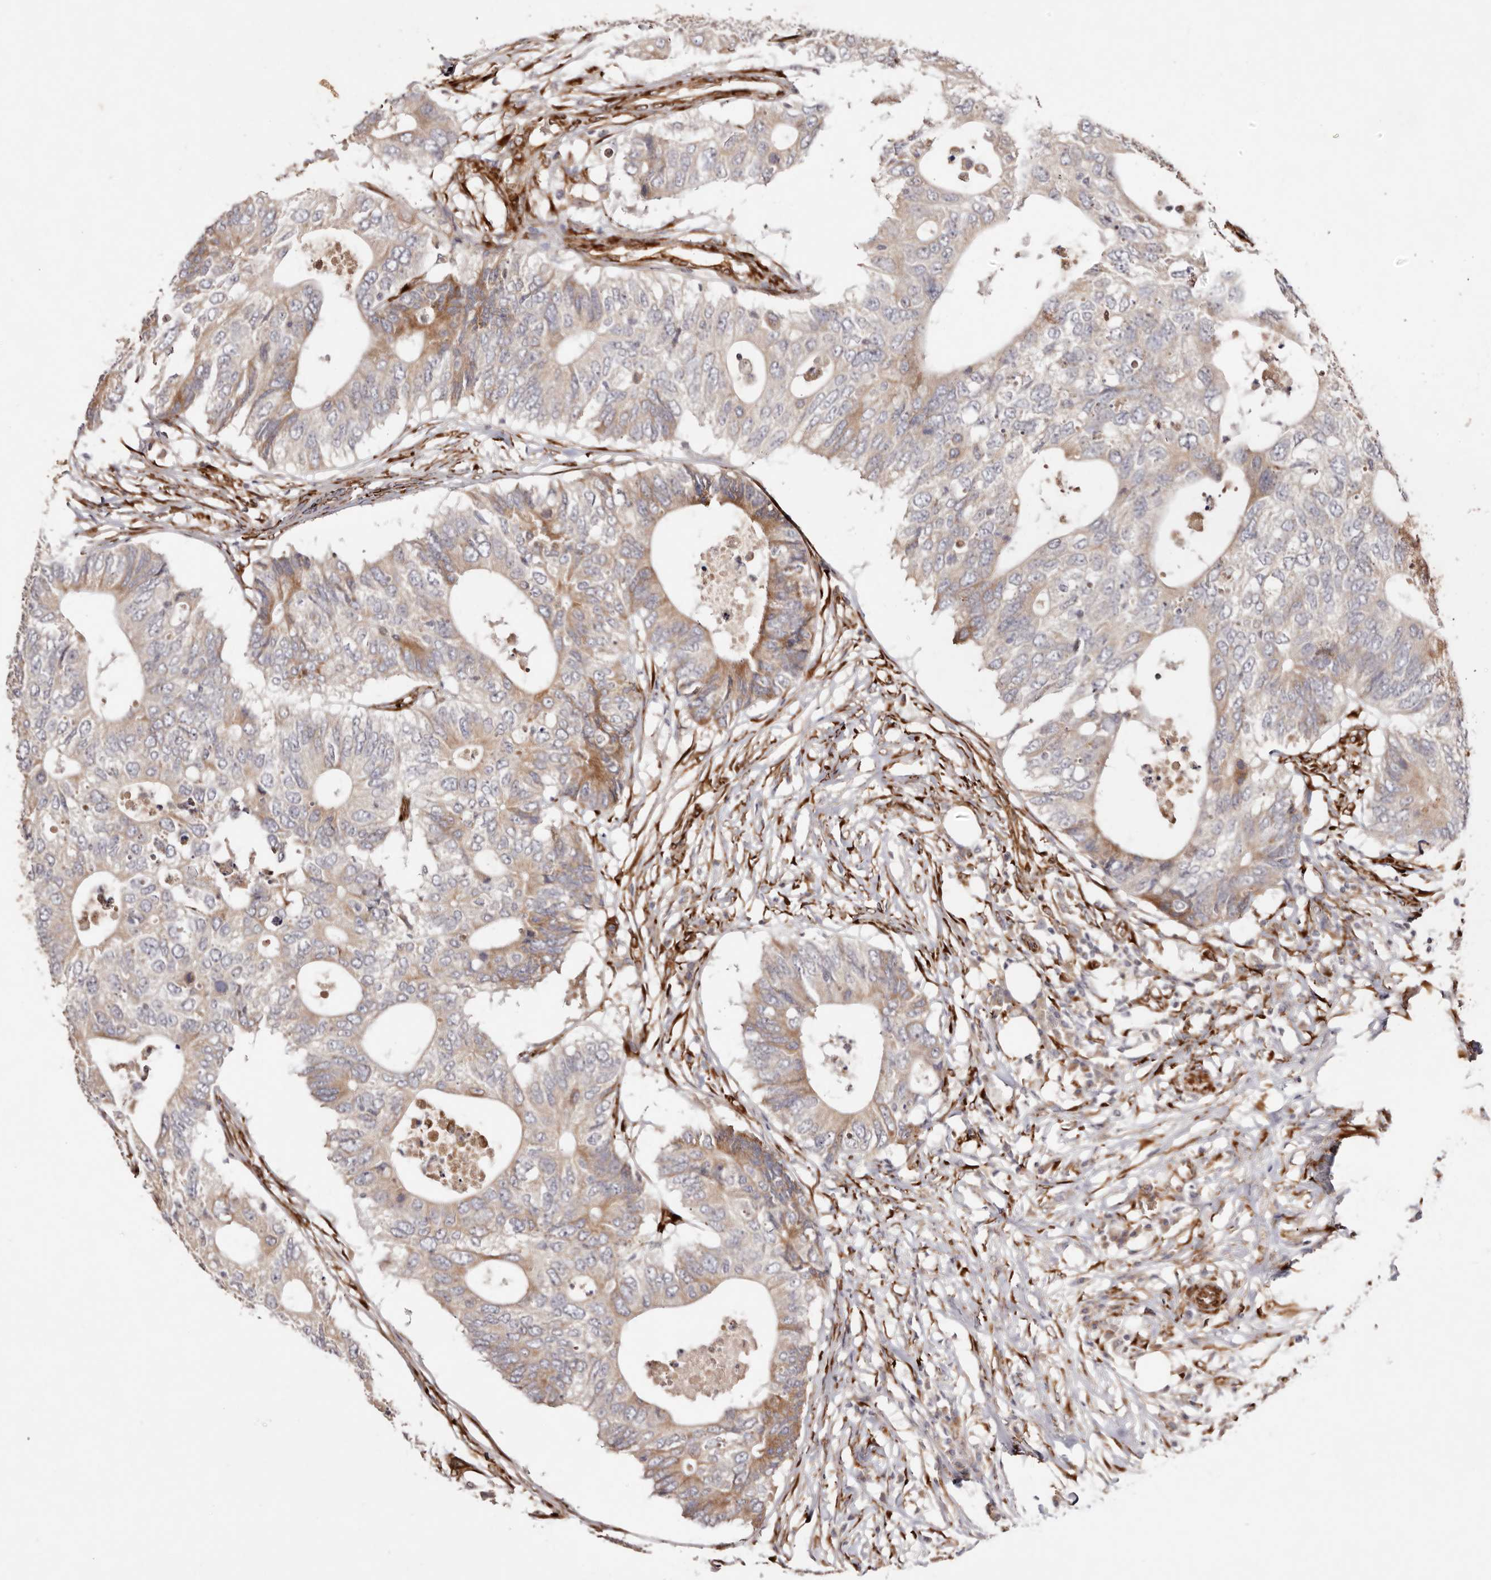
{"staining": {"intensity": "moderate", "quantity": "25%-75%", "location": "cytoplasmic/membranous"}, "tissue": "colorectal cancer", "cell_type": "Tumor cells", "image_type": "cancer", "snomed": [{"axis": "morphology", "description": "Adenocarcinoma, NOS"}, {"axis": "topography", "description": "Colon"}], "caption": "Immunohistochemical staining of human adenocarcinoma (colorectal) reveals moderate cytoplasmic/membranous protein positivity in about 25%-75% of tumor cells. The staining was performed using DAB to visualize the protein expression in brown, while the nuclei were stained in blue with hematoxylin (Magnification: 20x).", "gene": "SERPINH1", "patient": {"sex": "male", "age": 71}}